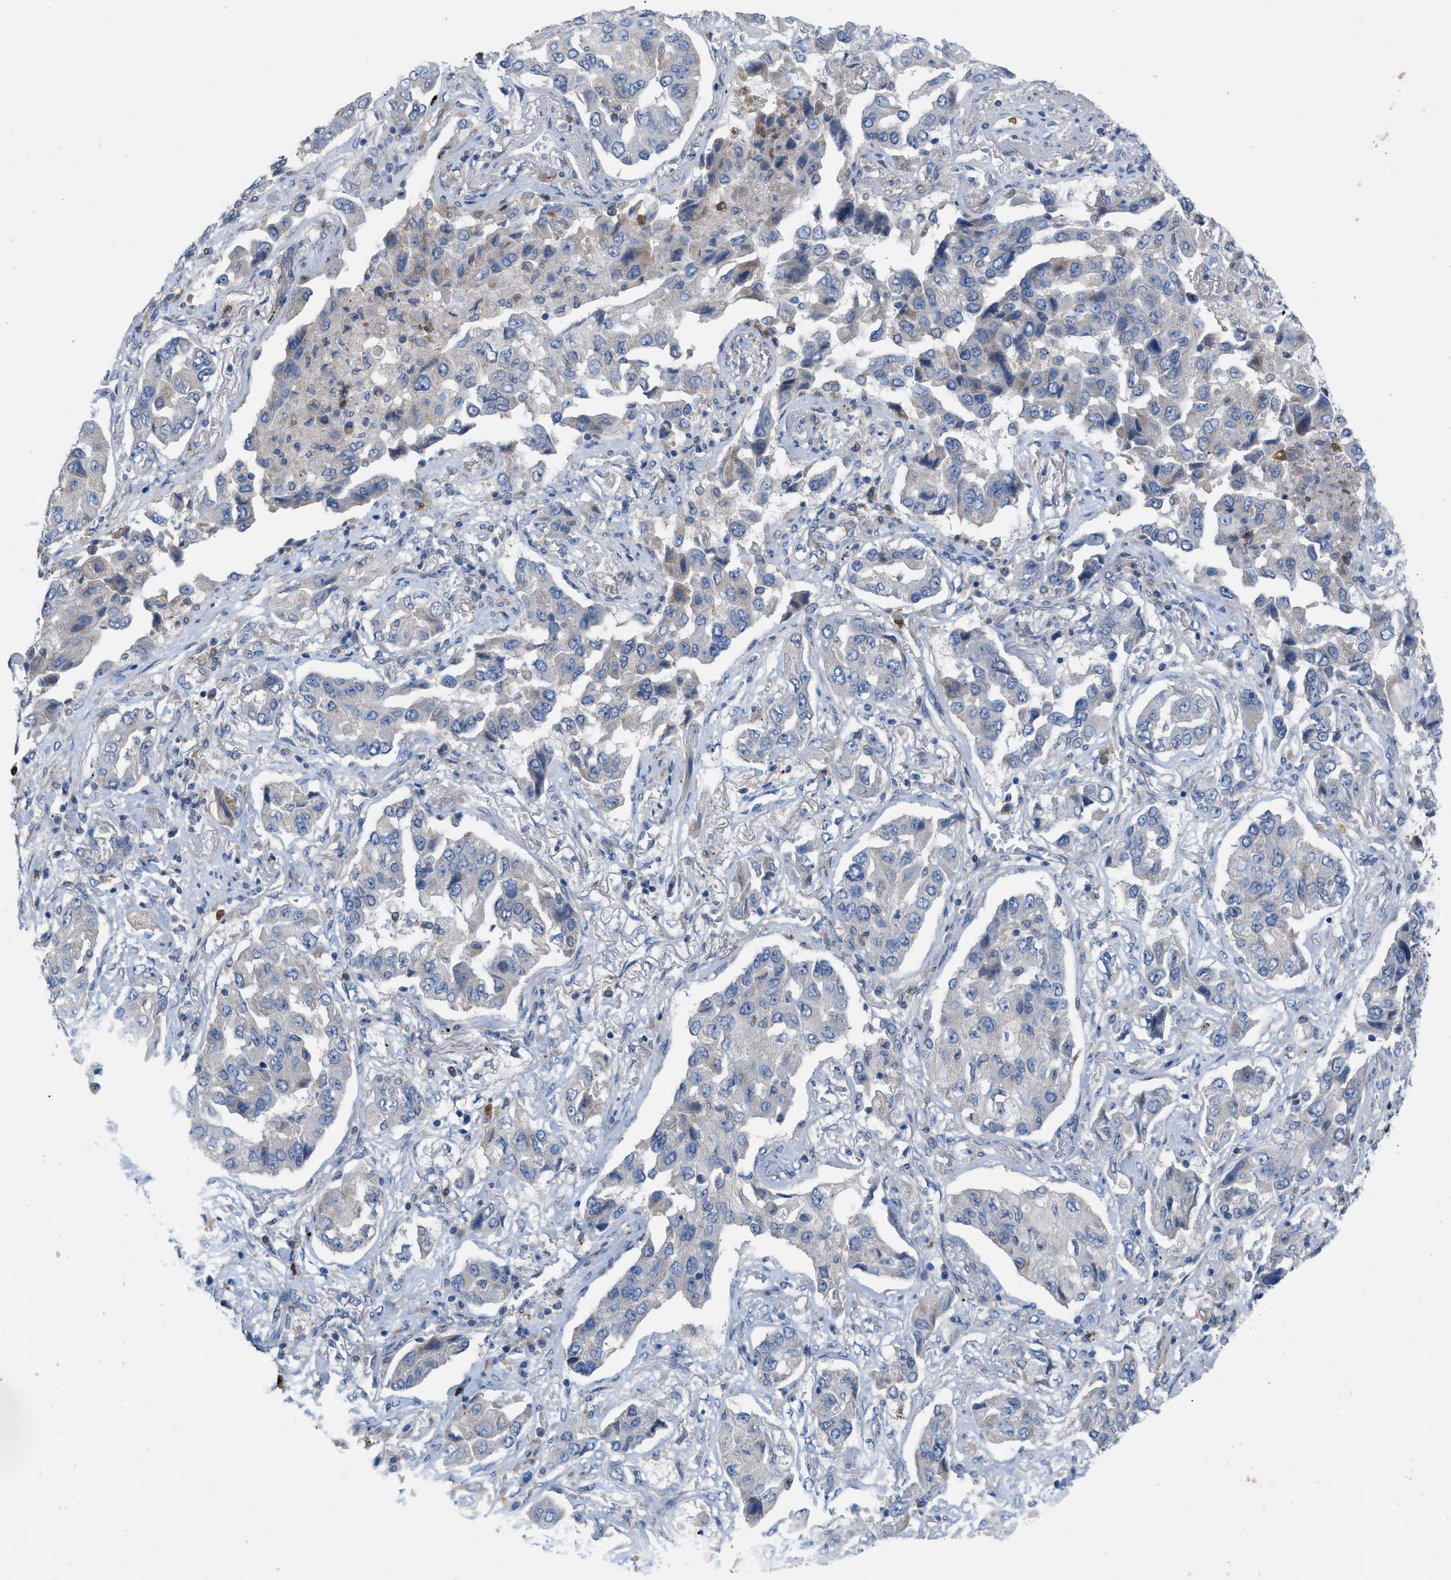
{"staining": {"intensity": "negative", "quantity": "none", "location": "none"}, "tissue": "lung cancer", "cell_type": "Tumor cells", "image_type": "cancer", "snomed": [{"axis": "morphology", "description": "Adenocarcinoma, NOS"}, {"axis": "topography", "description": "Lung"}], "caption": "Protein analysis of lung cancer shows no significant expression in tumor cells.", "gene": "PLPPR5", "patient": {"sex": "female", "age": 65}}